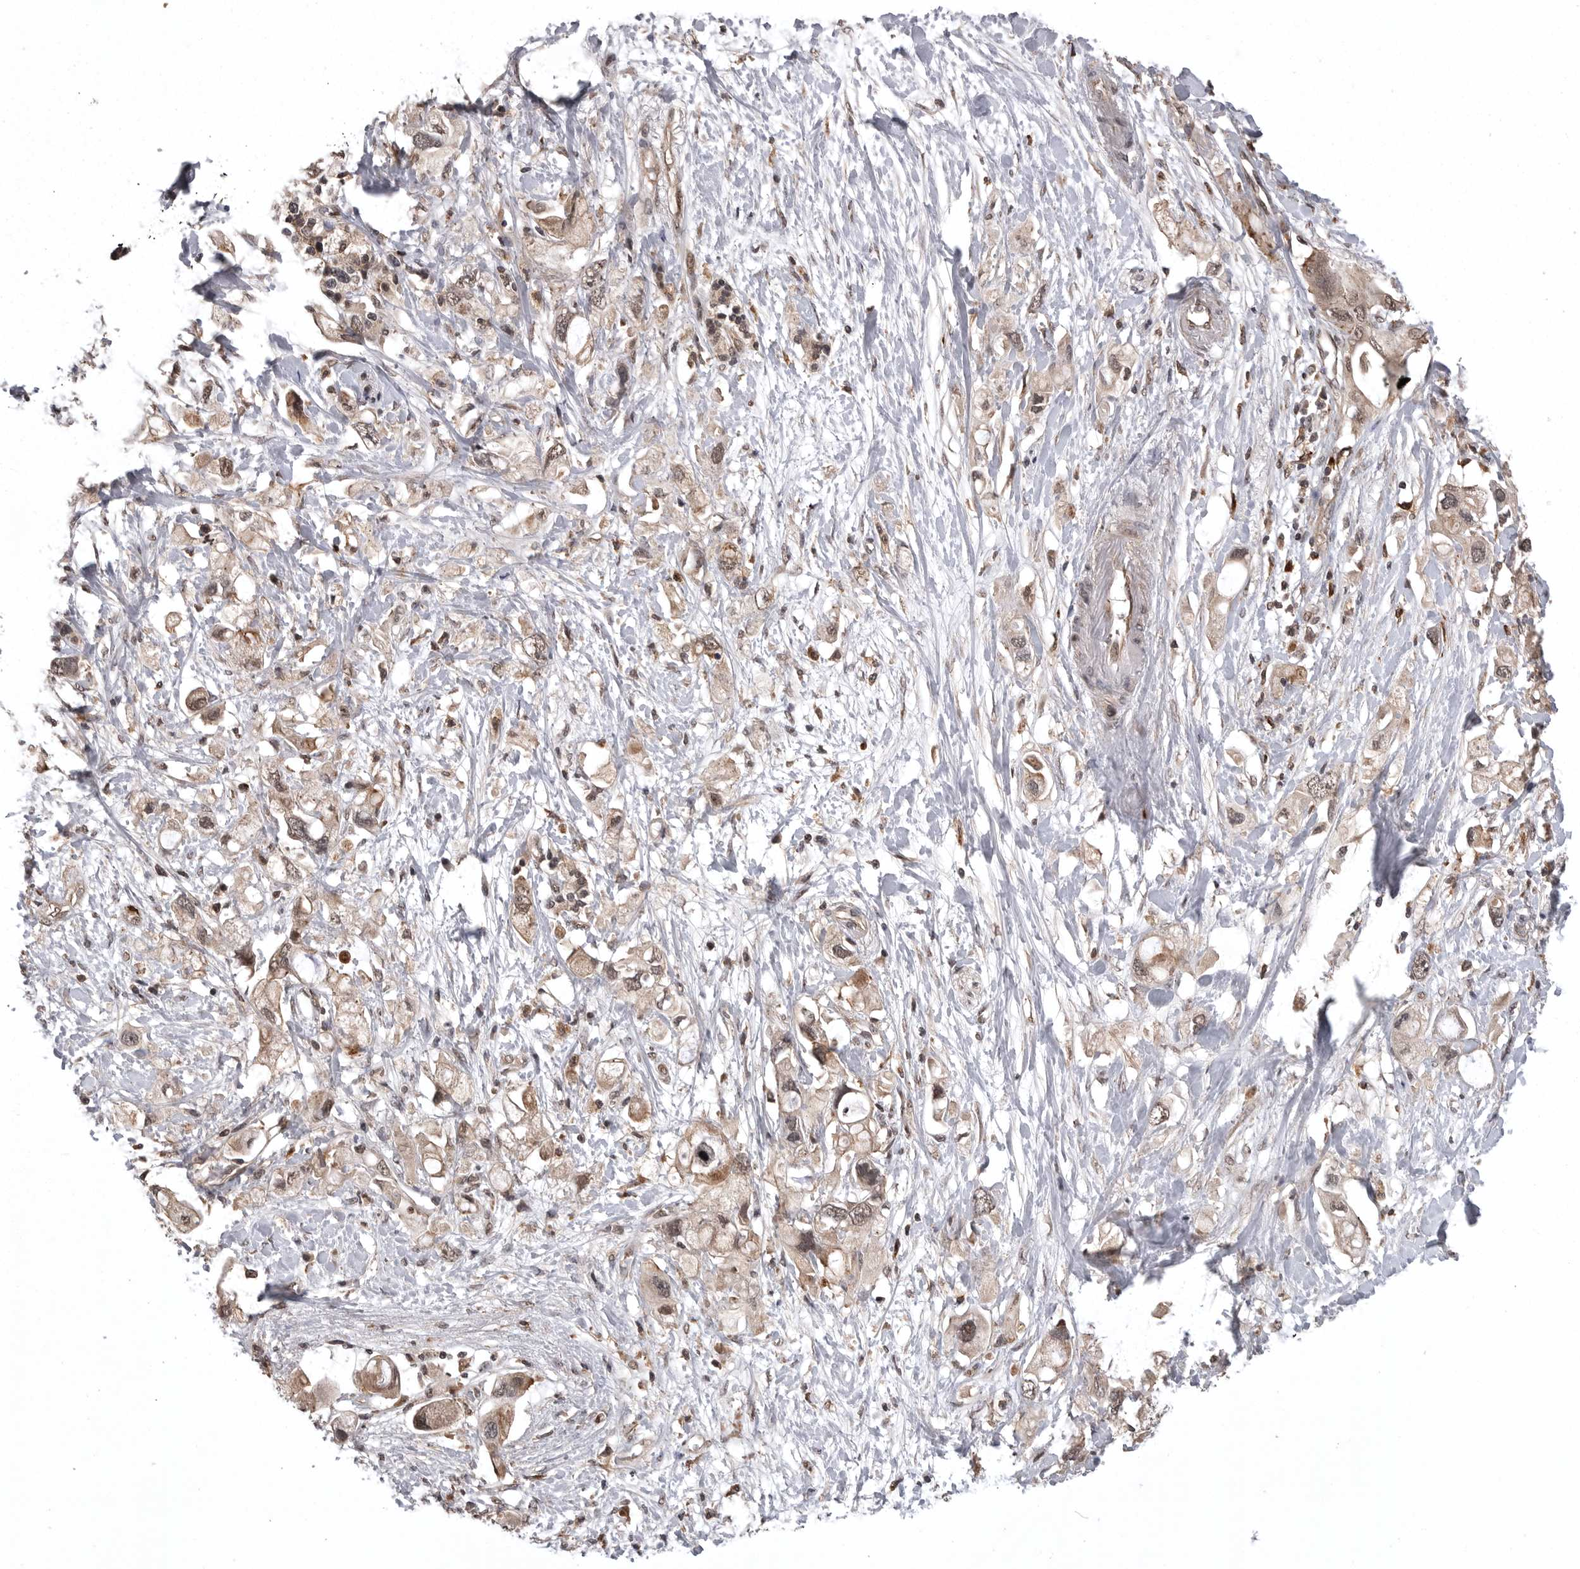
{"staining": {"intensity": "weak", "quantity": ">75%", "location": "cytoplasmic/membranous,nuclear"}, "tissue": "pancreatic cancer", "cell_type": "Tumor cells", "image_type": "cancer", "snomed": [{"axis": "morphology", "description": "Adenocarcinoma, NOS"}, {"axis": "topography", "description": "Pancreas"}], "caption": "Weak cytoplasmic/membranous and nuclear staining is appreciated in about >75% of tumor cells in adenocarcinoma (pancreatic).", "gene": "AOAH", "patient": {"sex": "female", "age": 56}}